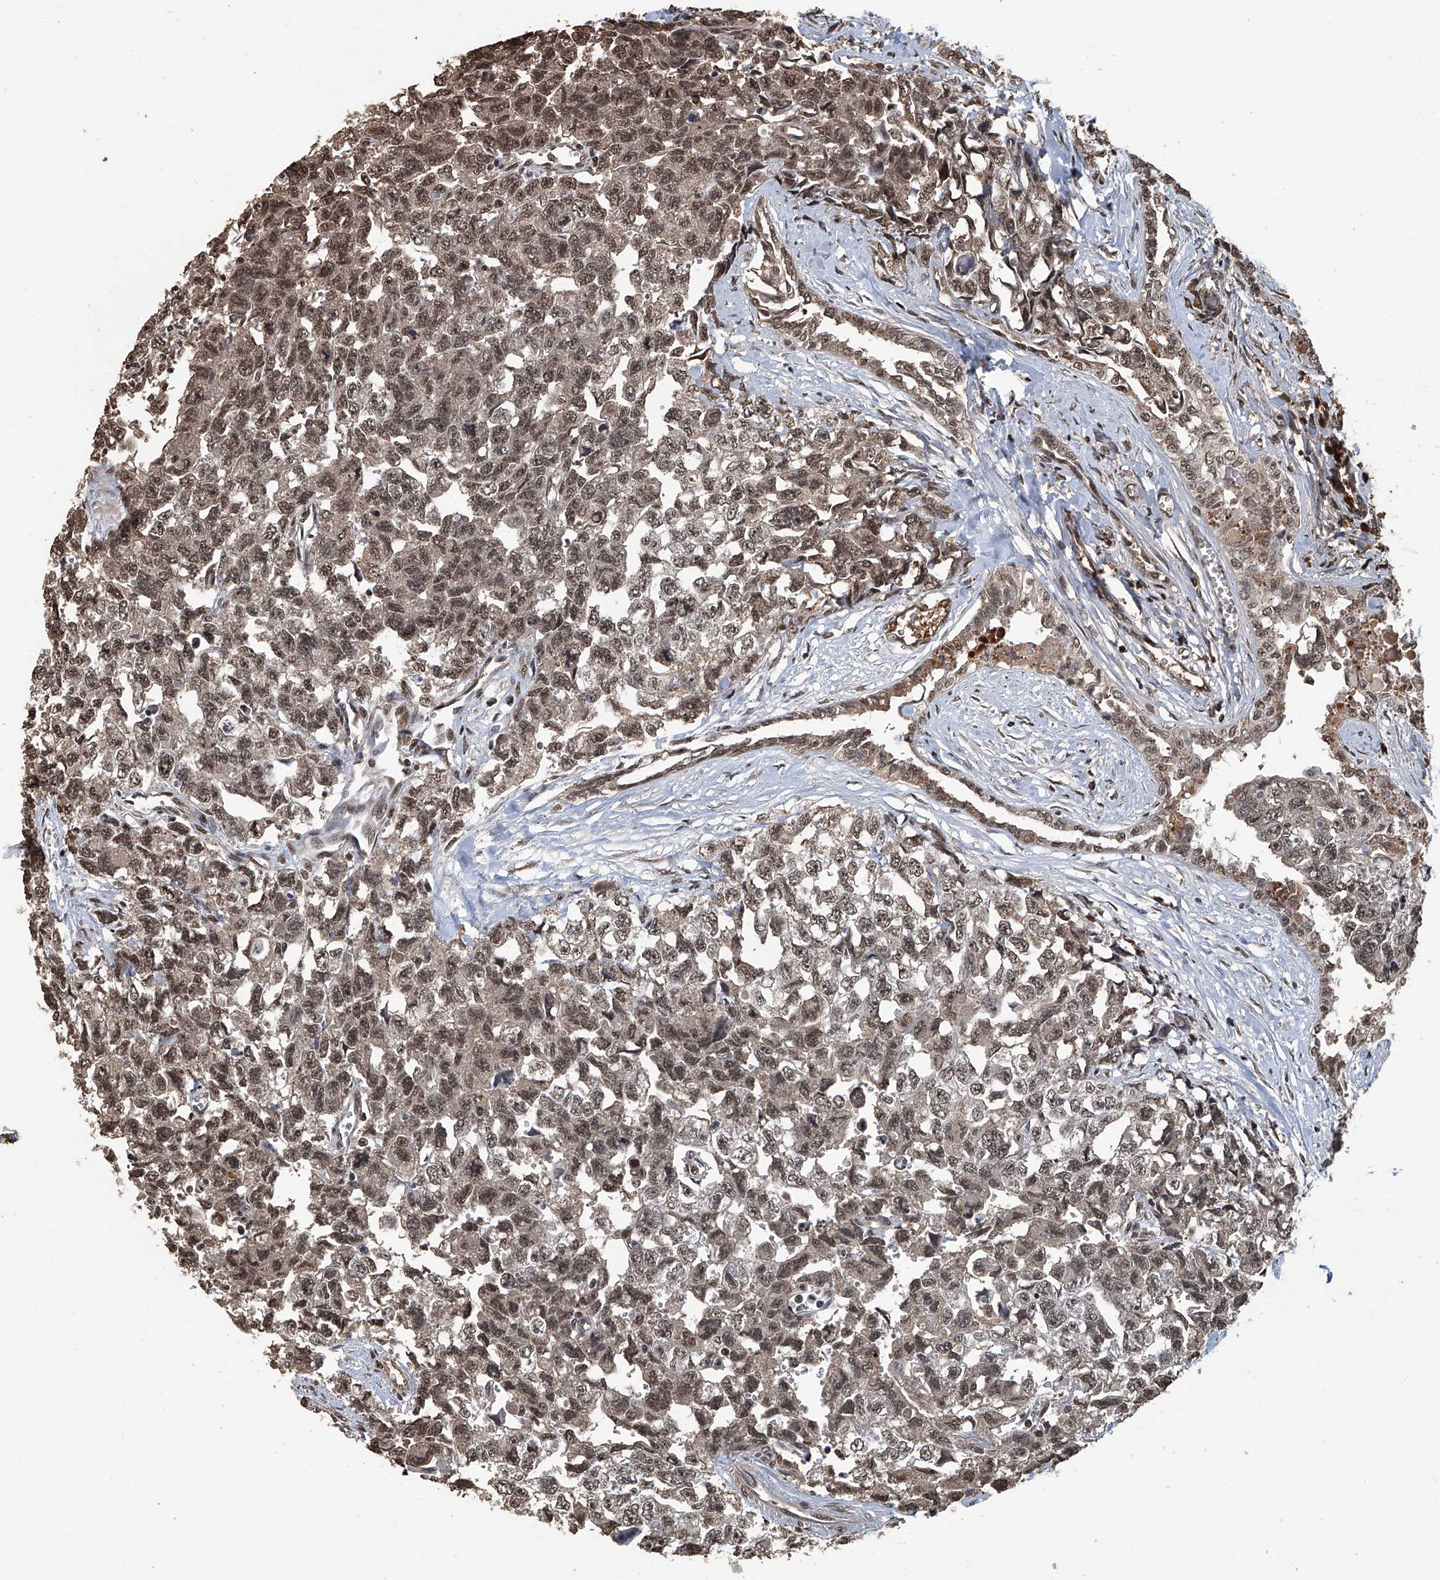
{"staining": {"intensity": "moderate", "quantity": ">75%", "location": "nuclear"}, "tissue": "testis cancer", "cell_type": "Tumor cells", "image_type": "cancer", "snomed": [{"axis": "morphology", "description": "Carcinoma, Embryonal, NOS"}, {"axis": "topography", "description": "Testis"}], "caption": "Immunohistochemistry (IHC) histopathology image of neoplastic tissue: human embryonal carcinoma (testis) stained using immunohistochemistry exhibits medium levels of moderate protein expression localized specifically in the nuclear of tumor cells, appearing as a nuclear brown color.", "gene": "GPR132", "patient": {"sex": "male", "age": 31}}